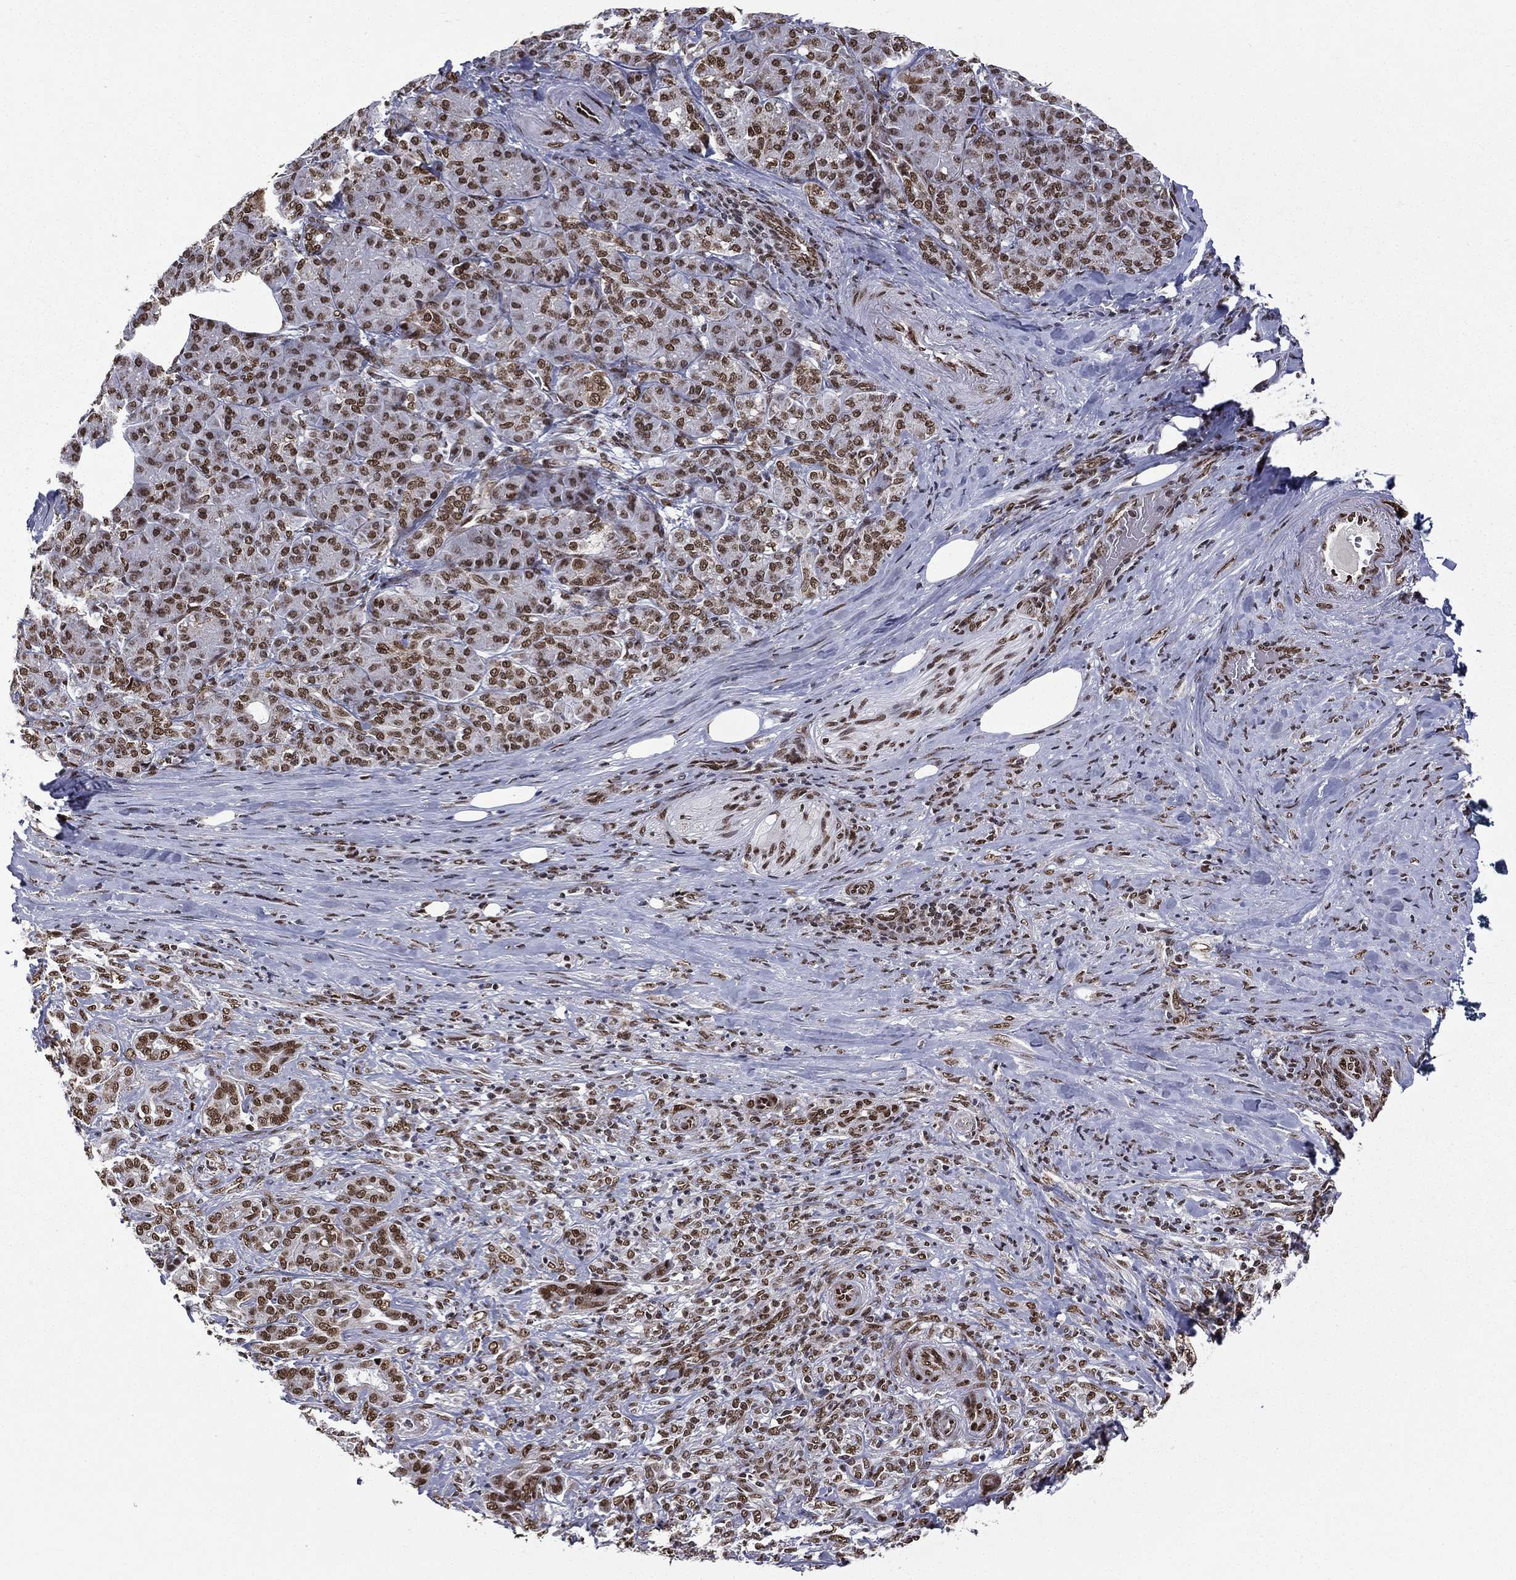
{"staining": {"intensity": "strong", "quantity": ">75%", "location": "nuclear"}, "tissue": "pancreatic cancer", "cell_type": "Tumor cells", "image_type": "cancer", "snomed": [{"axis": "morphology", "description": "Normal tissue, NOS"}, {"axis": "morphology", "description": "Inflammation, NOS"}, {"axis": "morphology", "description": "Adenocarcinoma, NOS"}, {"axis": "topography", "description": "Pancreas"}], "caption": "Immunohistochemical staining of human pancreatic adenocarcinoma shows high levels of strong nuclear staining in about >75% of tumor cells. (Stains: DAB in brown, nuclei in blue, Microscopy: brightfield microscopy at high magnification).", "gene": "C5orf24", "patient": {"sex": "male", "age": 57}}